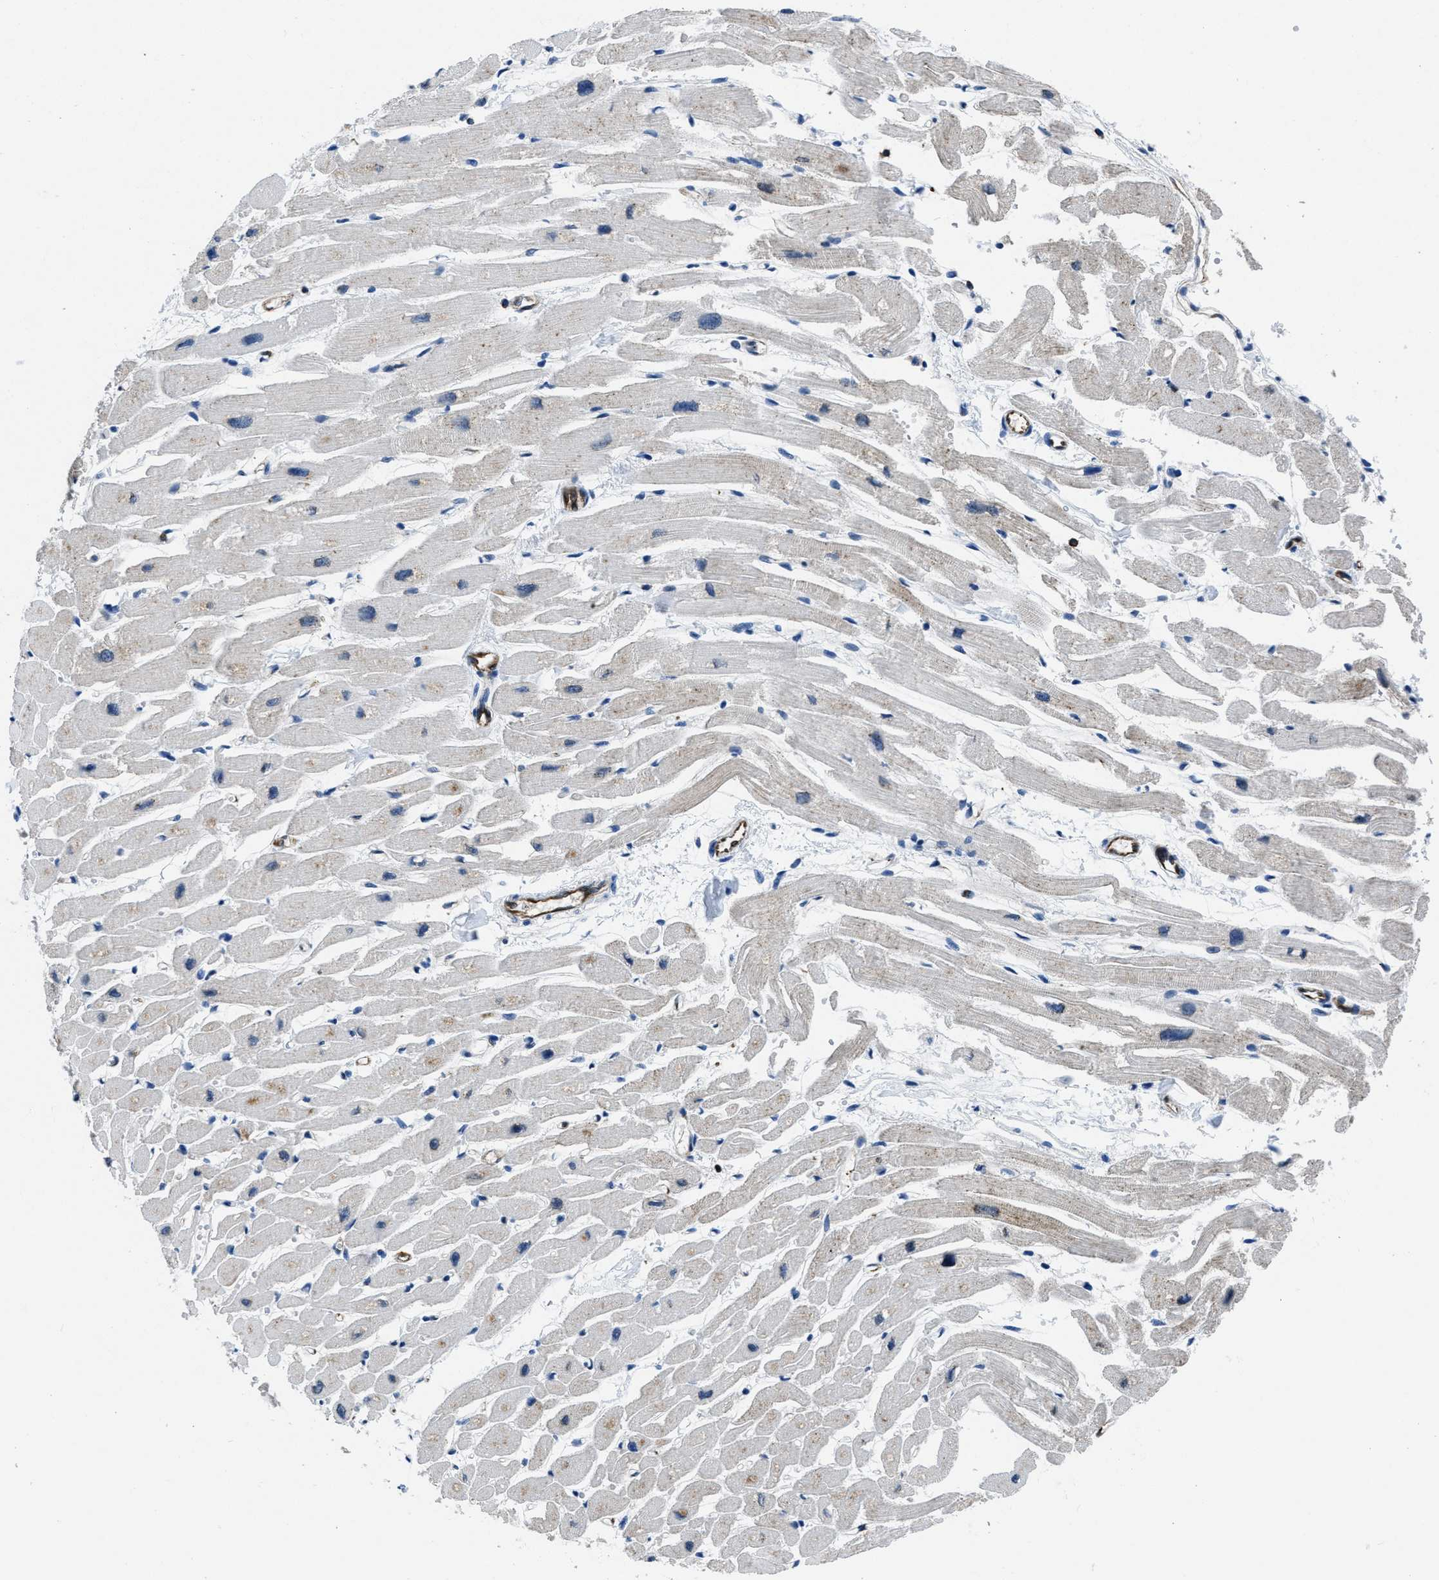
{"staining": {"intensity": "weak", "quantity": "<25%", "location": "cytoplasmic/membranous"}, "tissue": "heart muscle", "cell_type": "Cardiomyocytes", "image_type": "normal", "snomed": [{"axis": "morphology", "description": "Normal tissue, NOS"}, {"axis": "topography", "description": "Heart"}], "caption": "Immunohistochemistry of normal human heart muscle reveals no staining in cardiomyocytes. (Stains: DAB immunohistochemistry with hematoxylin counter stain, Microscopy: brightfield microscopy at high magnification).", "gene": "ITGA3", "patient": {"sex": "female", "age": 54}}